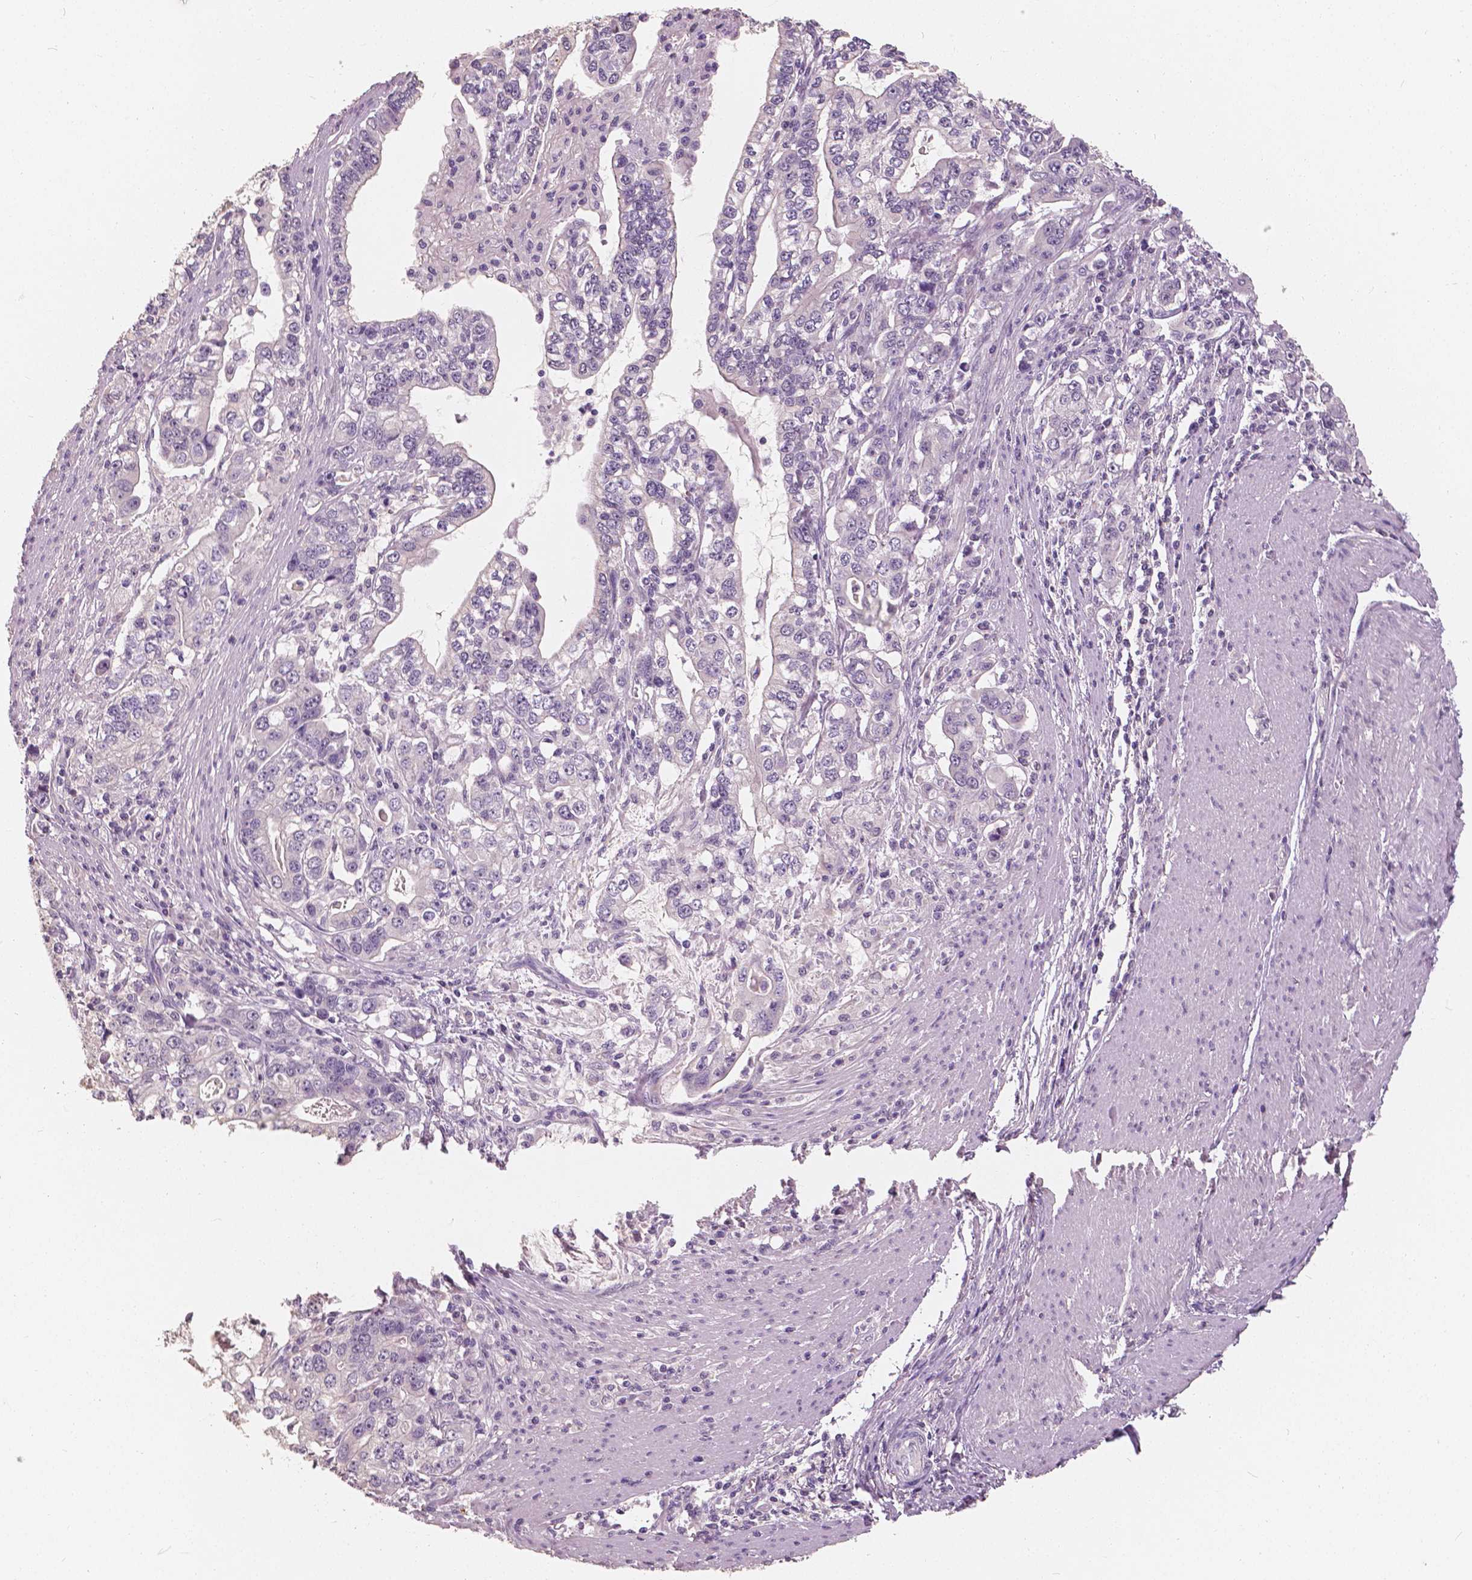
{"staining": {"intensity": "negative", "quantity": "none", "location": "none"}, "tissue": "stomach cancer", "cell_type": "Tumor cells", "image_type": "cancer", "snomed": [{"axis": "morphology", "description": "Adenocarcinoma, NOS"}, {"axis": "topography", "description": "Stomach, lower"}], "caption": "Immunohistochemistry histopathology image of neoplastic tissue: human adenocarcinoma (stomach) stained with DAB reveals no significant protein staining in tumor cells.", "gene": "SAT2", "patient": {"sex": "female", "age": 72}}